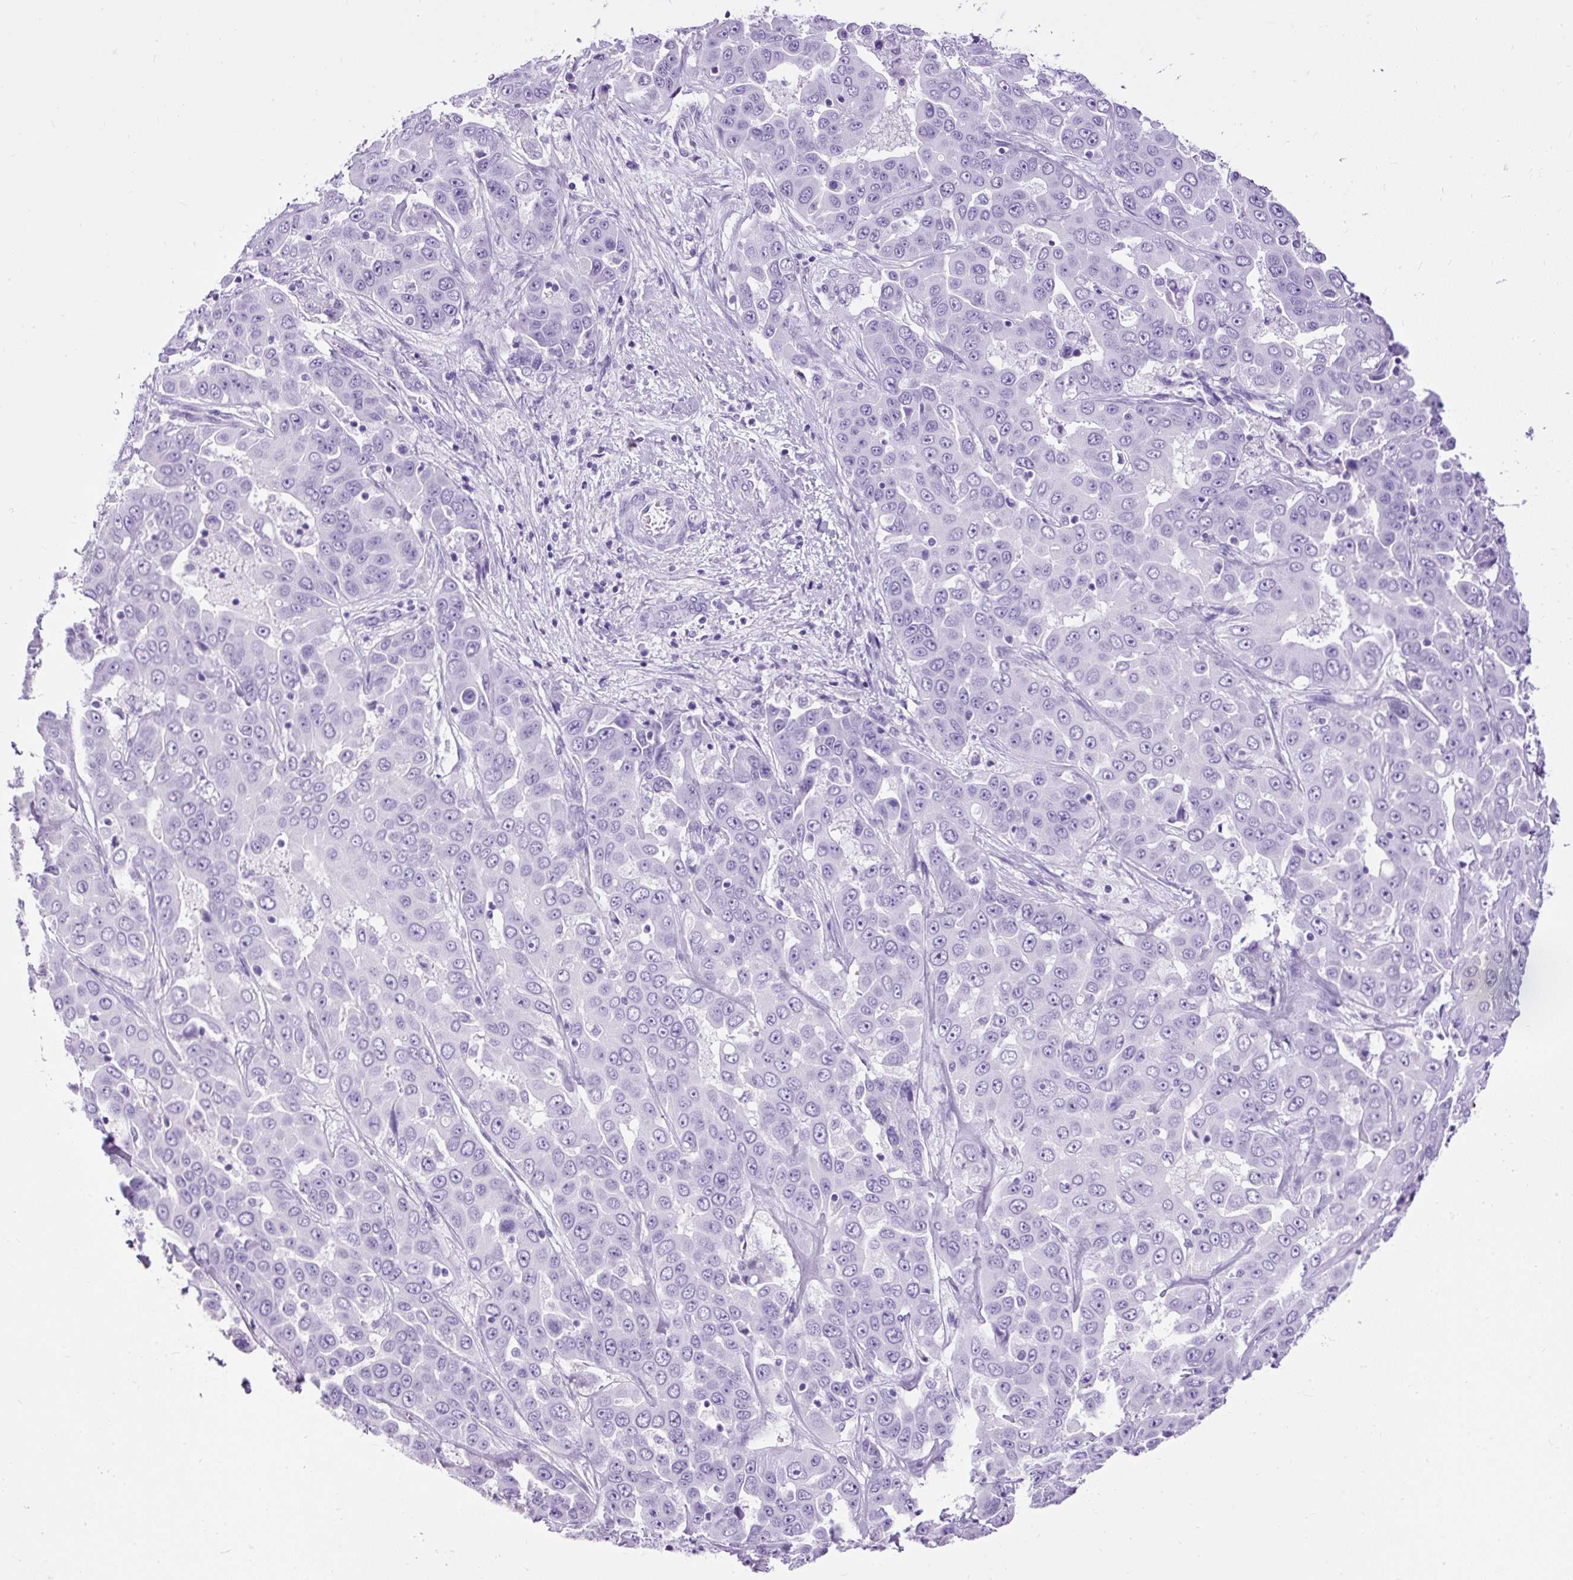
{"staining": {"intensity": "negative", "quantity": "none", "location": "none"}, "tissue": "liver cancer", "cell_type": "Tumor cells", "image_type": "cancer", "snomed": [{"axis": "morphology", "description": "Cholangiocarcinoma"}, {"axis": "topography", "description": "Liver"}], "caption": "Liver cancer (cholangiocarcinoma) stained for a protein using immunohistochemistry shows no positivity tumor cells.", "gene": "PDIA2", "patient": {"sex": "female", "age": 52}}